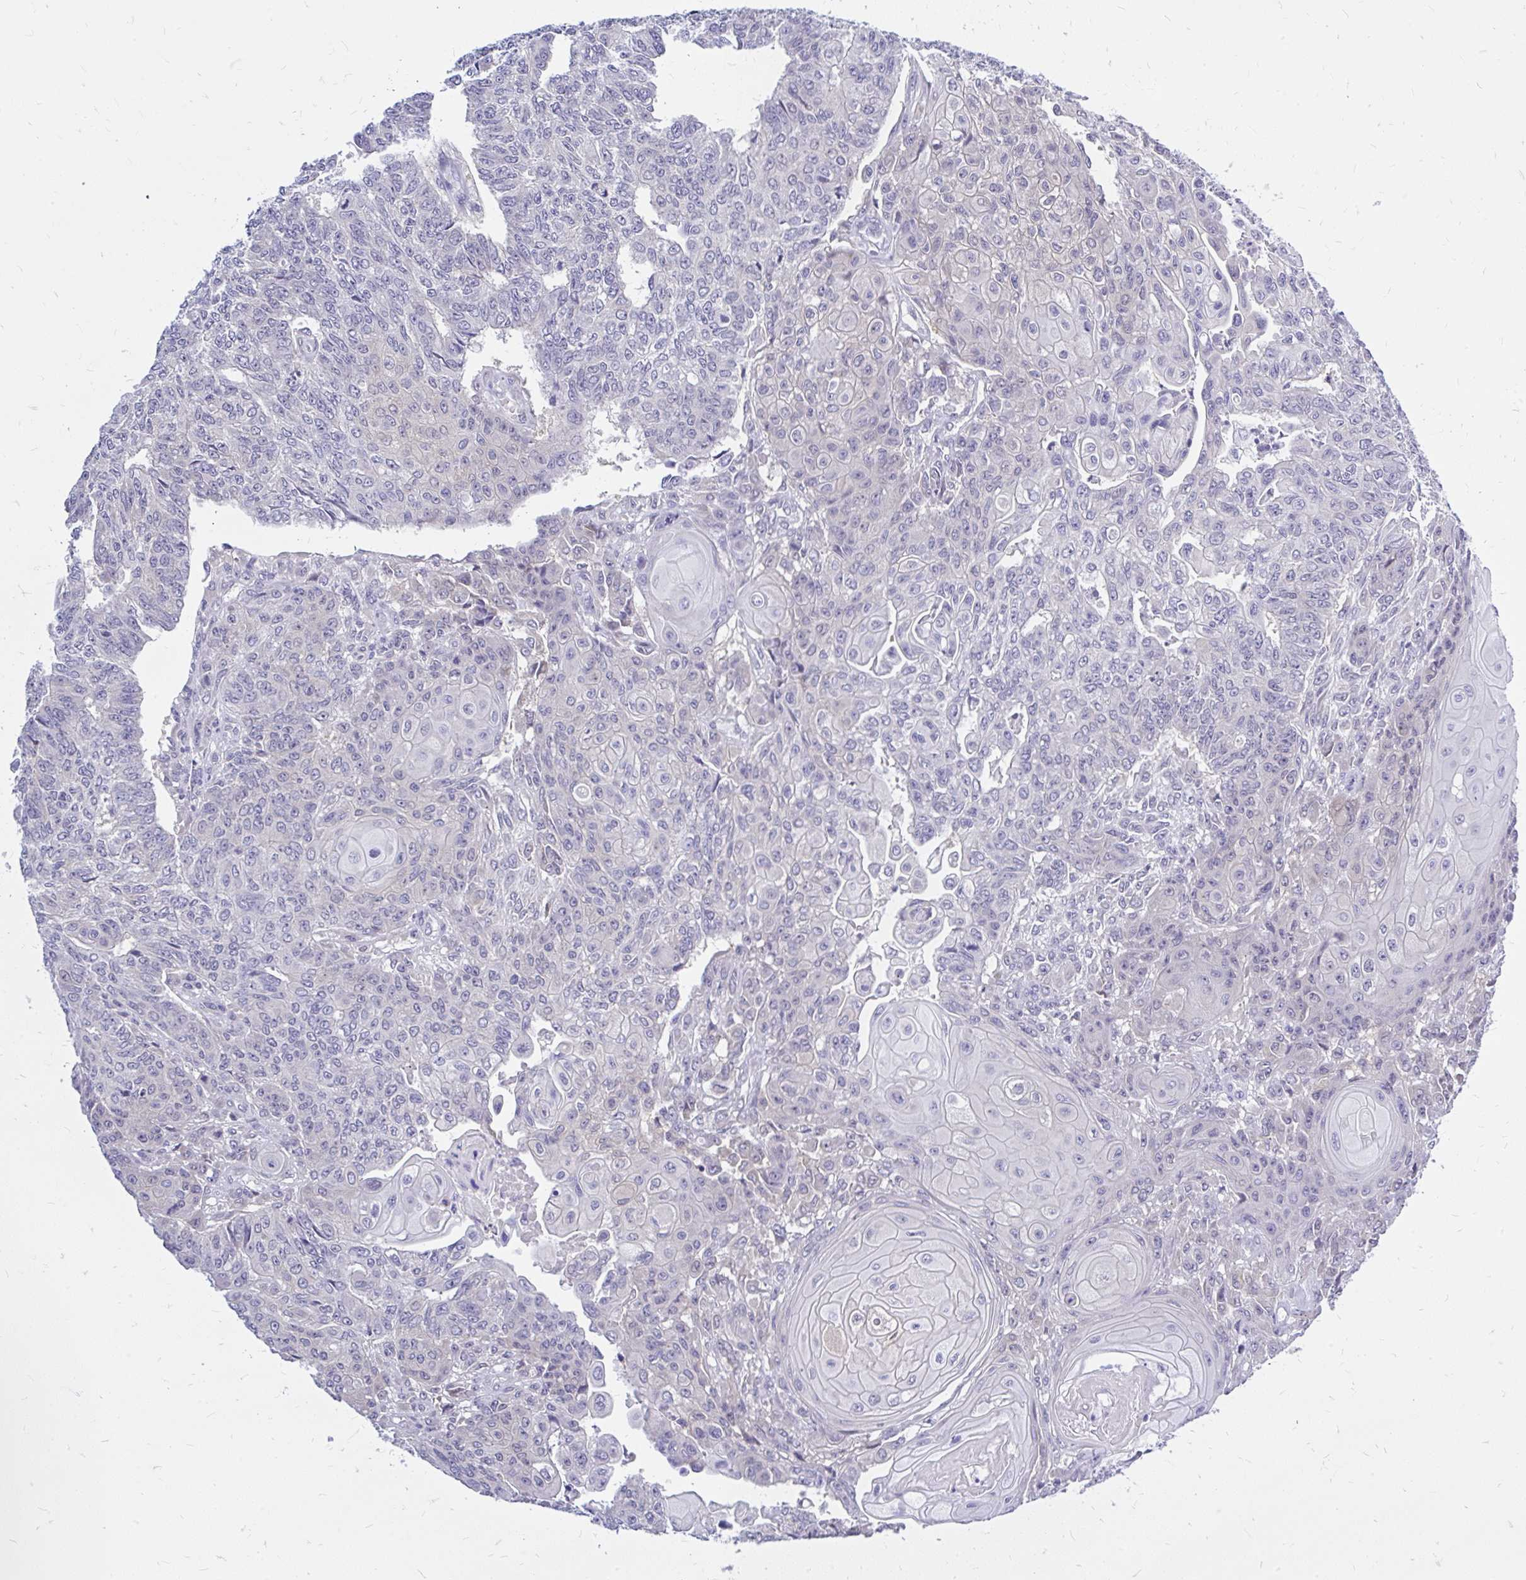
{"staining": {"intensity": "negative", "quantity": "none", "location": "none"}, "tissue": "endometrial cancer", "cell_type": "Tumor cells", "image_type": "cancer", "snomed": [{"axis": "morphology", "description": "Adenocarcinoma, NOS"}, {"axis": "topography", "description": "Endometrium"}], "caption": "Human endometrial cancer stained for a protein using immunohistochemistry reveals no expression in tumor cells.", "gene": "MAP1LC3A", "patient": {"sex": "female", "age": 32}}